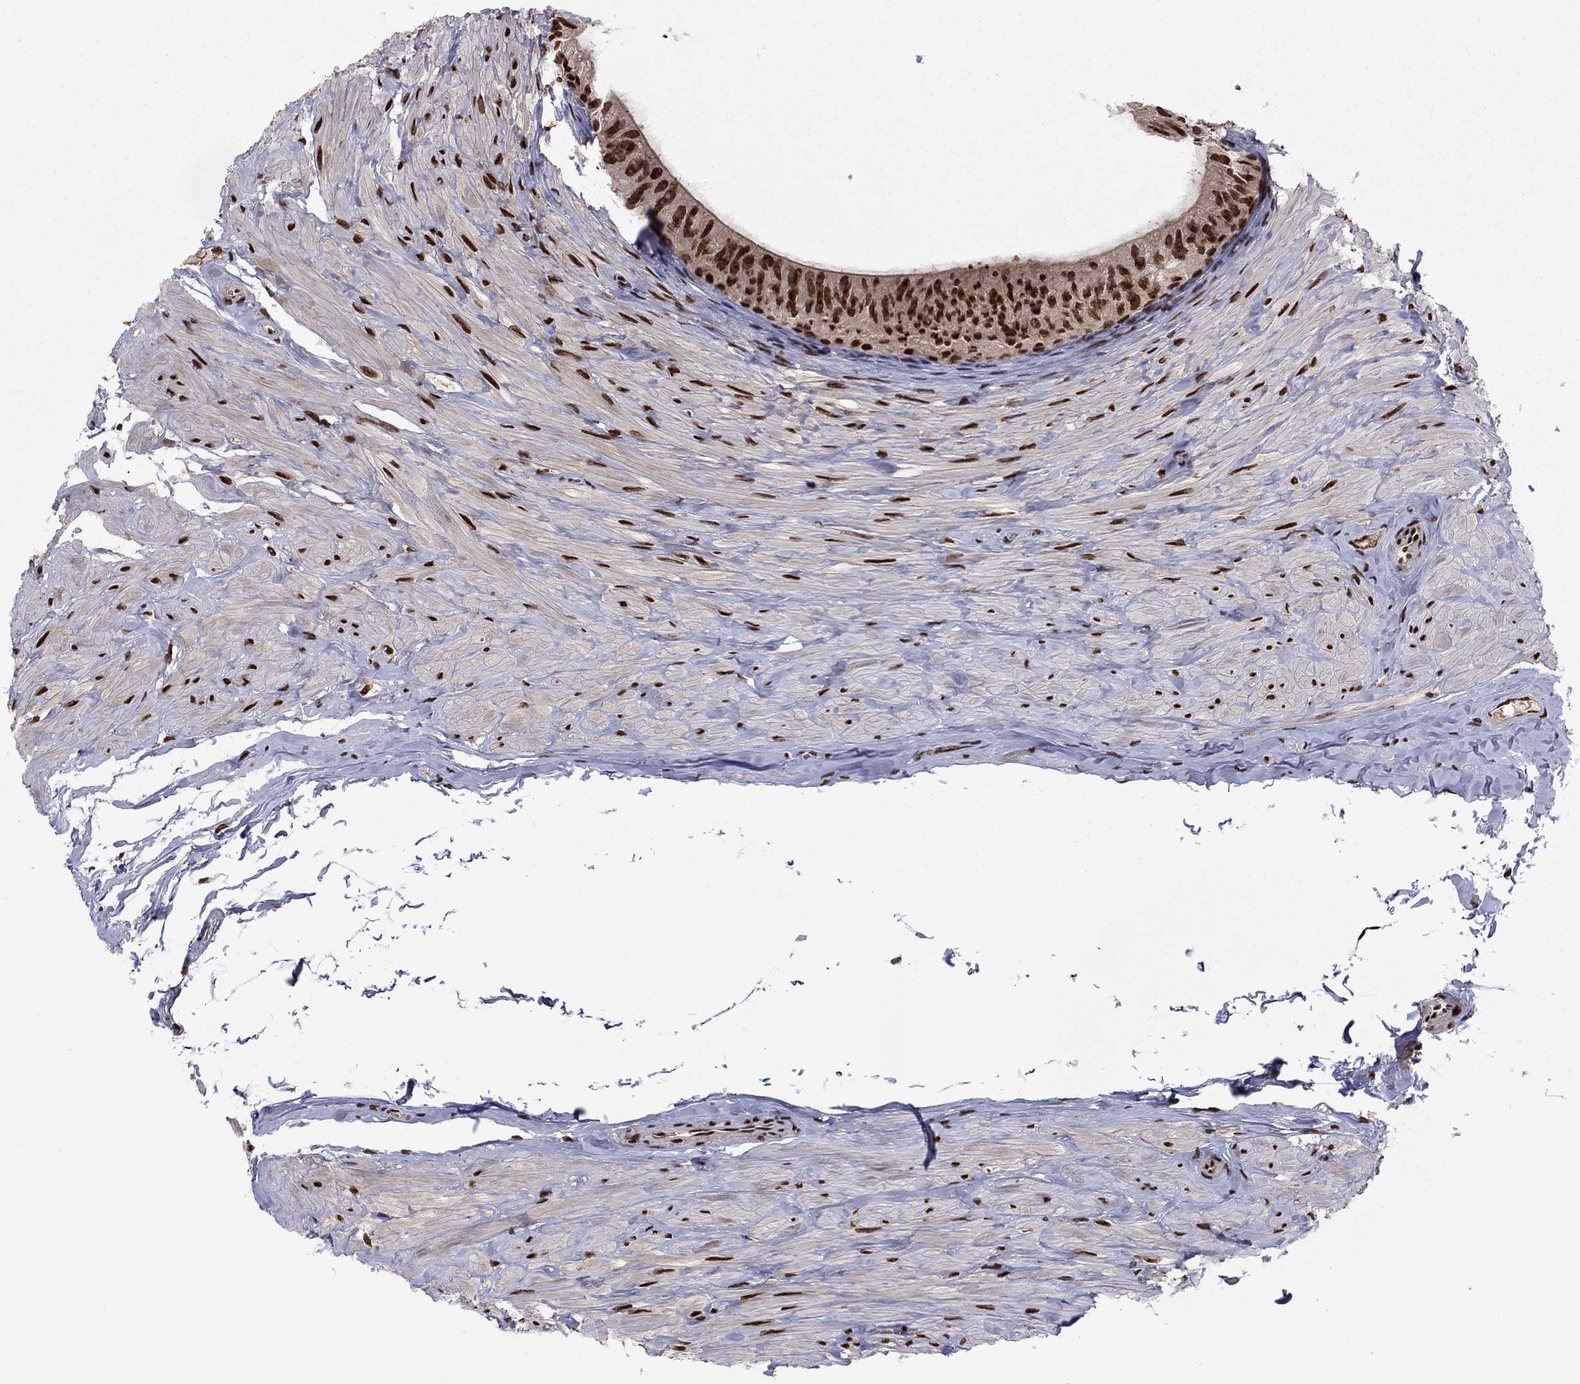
{"staining": {"intensity": "strong", "quantity": ">75%", "location": "nuclear"}, "tissue": "epididymis", "cell_type": "Glandular cells", "image_type": "normal", "snomed": [{"axis": "morphology", "description": "Normal tissue, NOS"}, {"axis": "topography", "description": "Epididymis"}], "caption": "Immunohistochemistry photomicrograph of normal human epididymis stained for a protein (brown), which demonstrates high levels of strong nuclear expression in about >75% of glandular cells.", "gene": "USP54", "patient": {"sex": "male", "age": 32}}